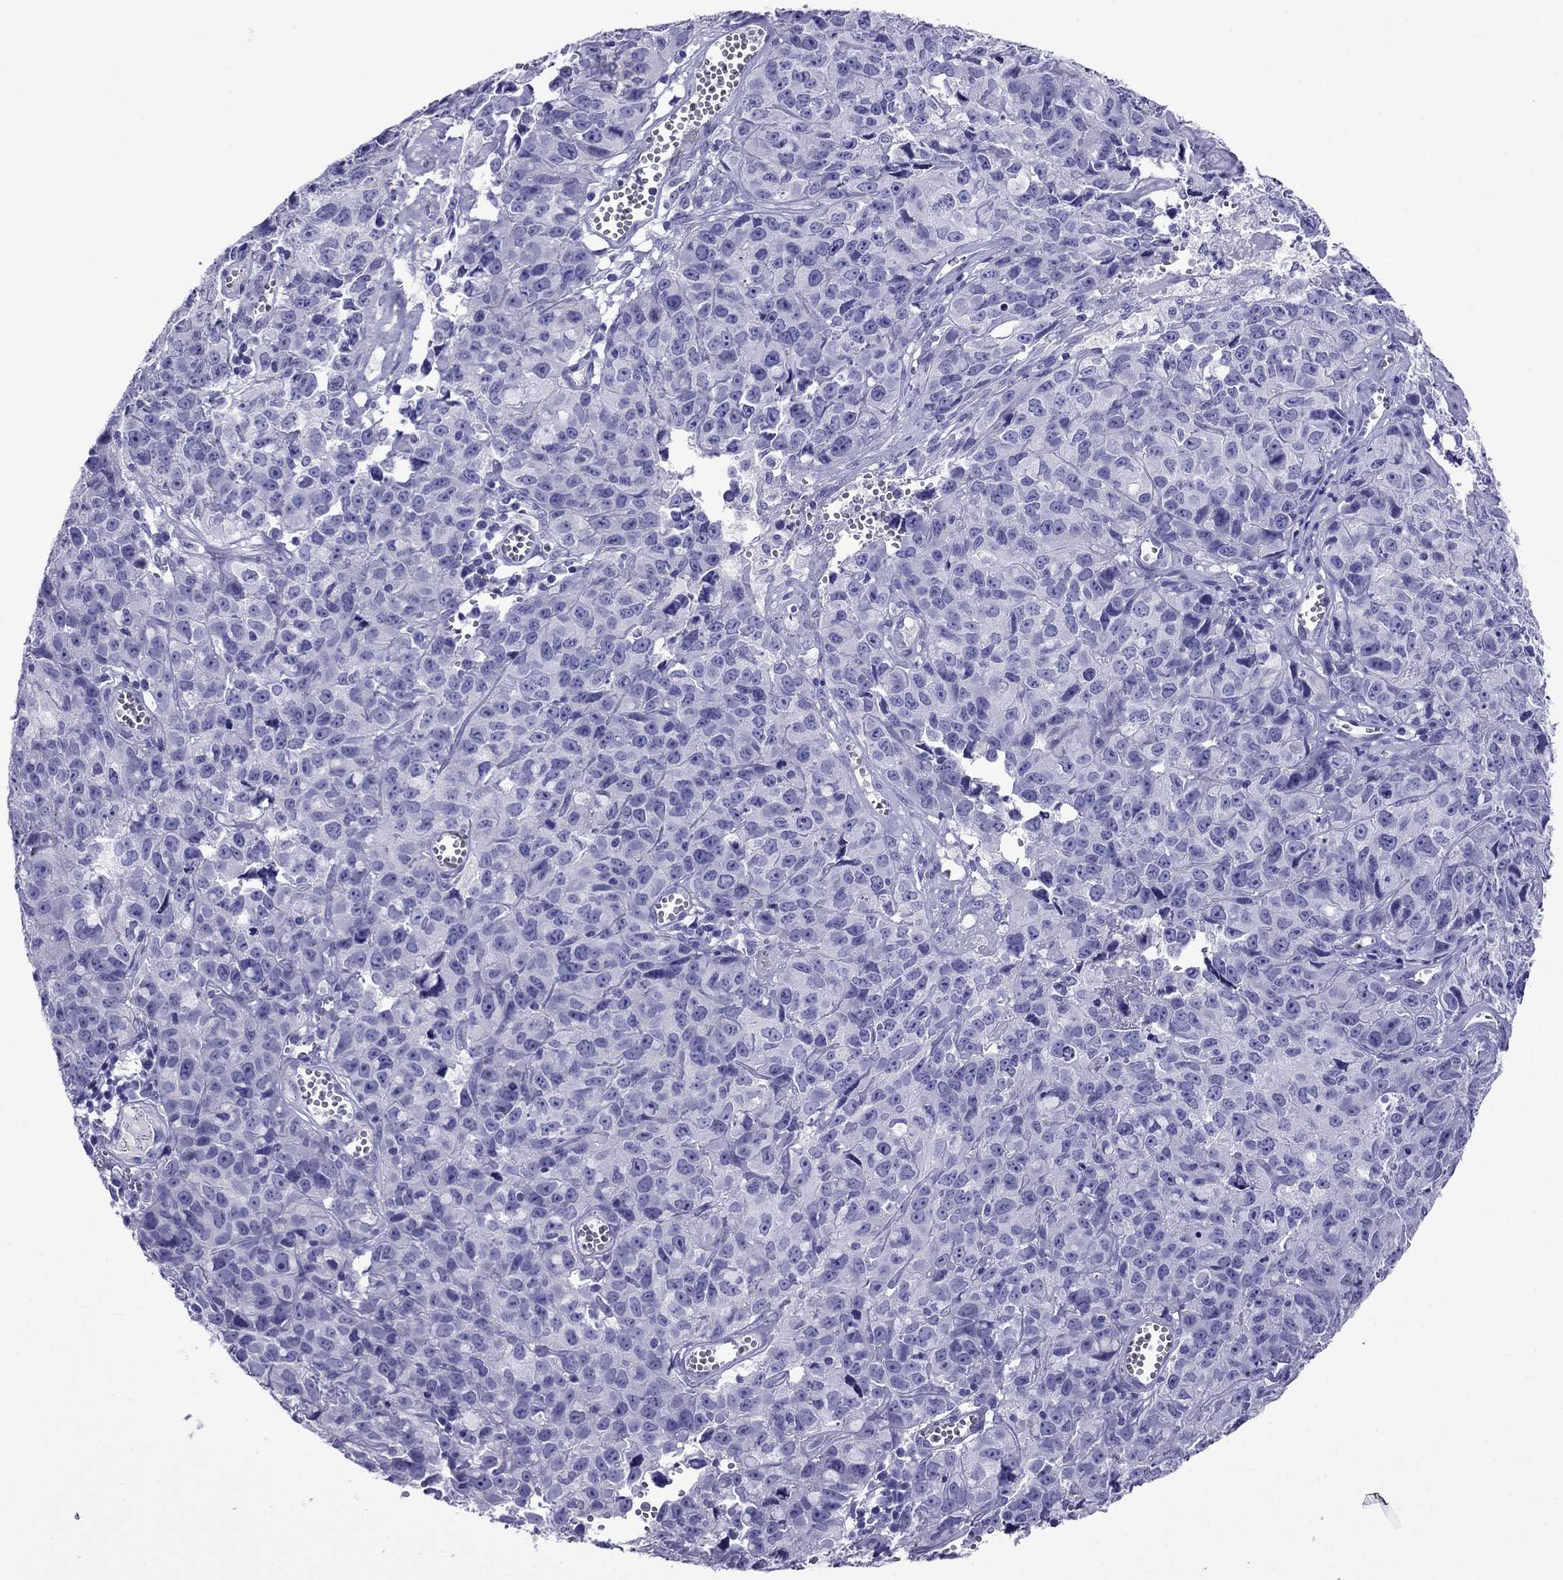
{"staining": {"intensity": "negative", "quantity": "none", "location": "none"}, "tissue": "cervical cancer", "cell_type": "Tumor cells", "image_type": "cancer", "snomed": [{"axis": "morphology", "description": "Squamous cell carcinoma, NOS"}, {"axis": "topography", "description": "Cervix"}], "caption": "An immunohistochemistry (IHC) micrograph of cervical cancer is shown. There is no staining in tumor cells of cervical cancer.", "gene": "CRYBA1", "patient": {"sex": "female", "age": 28}}